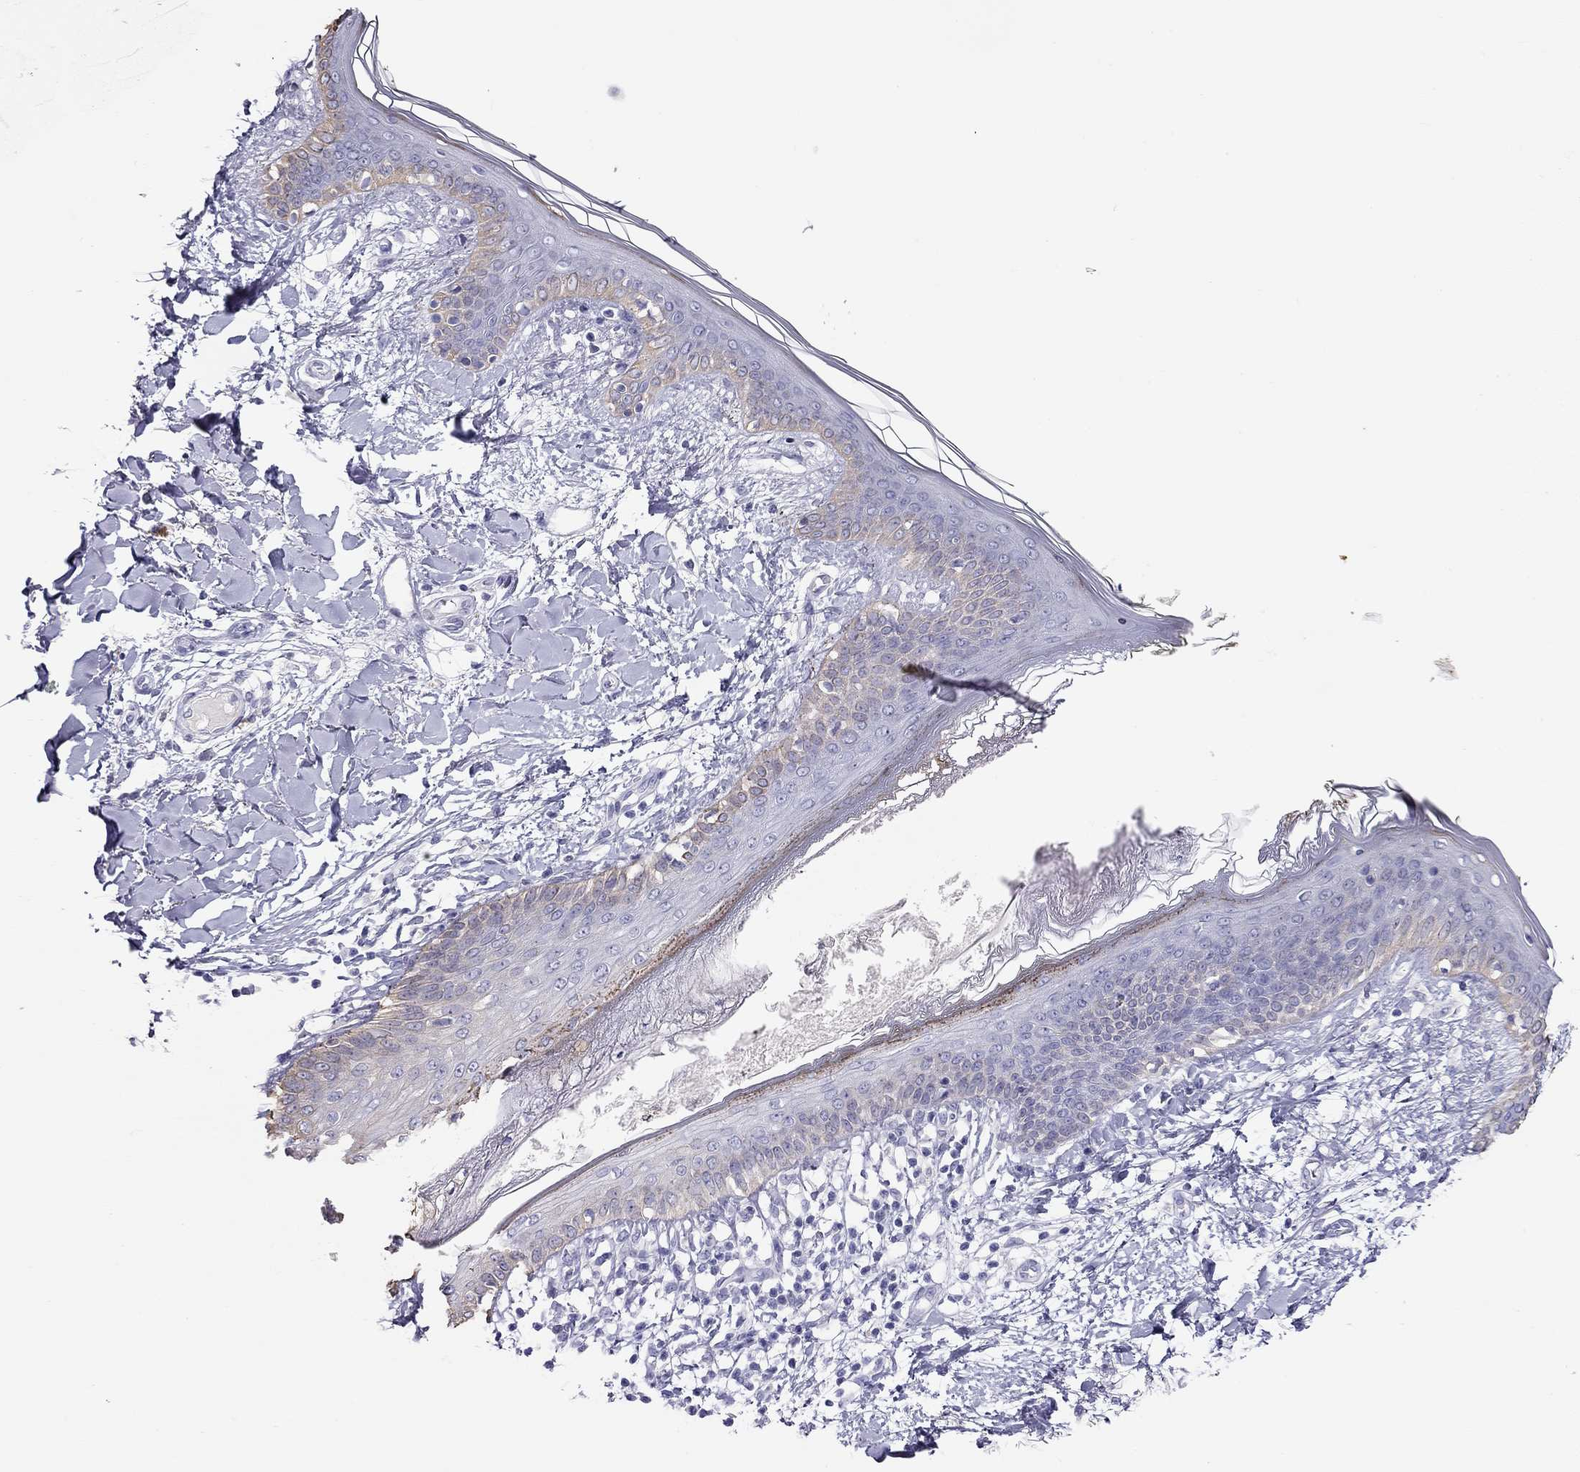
{"staining": {"intensity": "negative", "quantity": "none", "location": "none"}, "tissue": "skin", "cell_type": "Fibroblasts", "image_type": "normal", "snomed": [{"axis": "morphology", "description": "Normal tissue, NOS"}, {"axis": "topography", "description": "Skin"}], "caption": "Fibroblasts are negative for protein expression in unremarkable human skin. The staining was performed using DAB (3,3'-diaminobenzidine) to visualize the protein expression in brown, while the nuclei were stained in blue with hematoxylin (Magnification: 20x).", "gene": "KCNV2", "patient": {"sex": "female", "age": 34}}